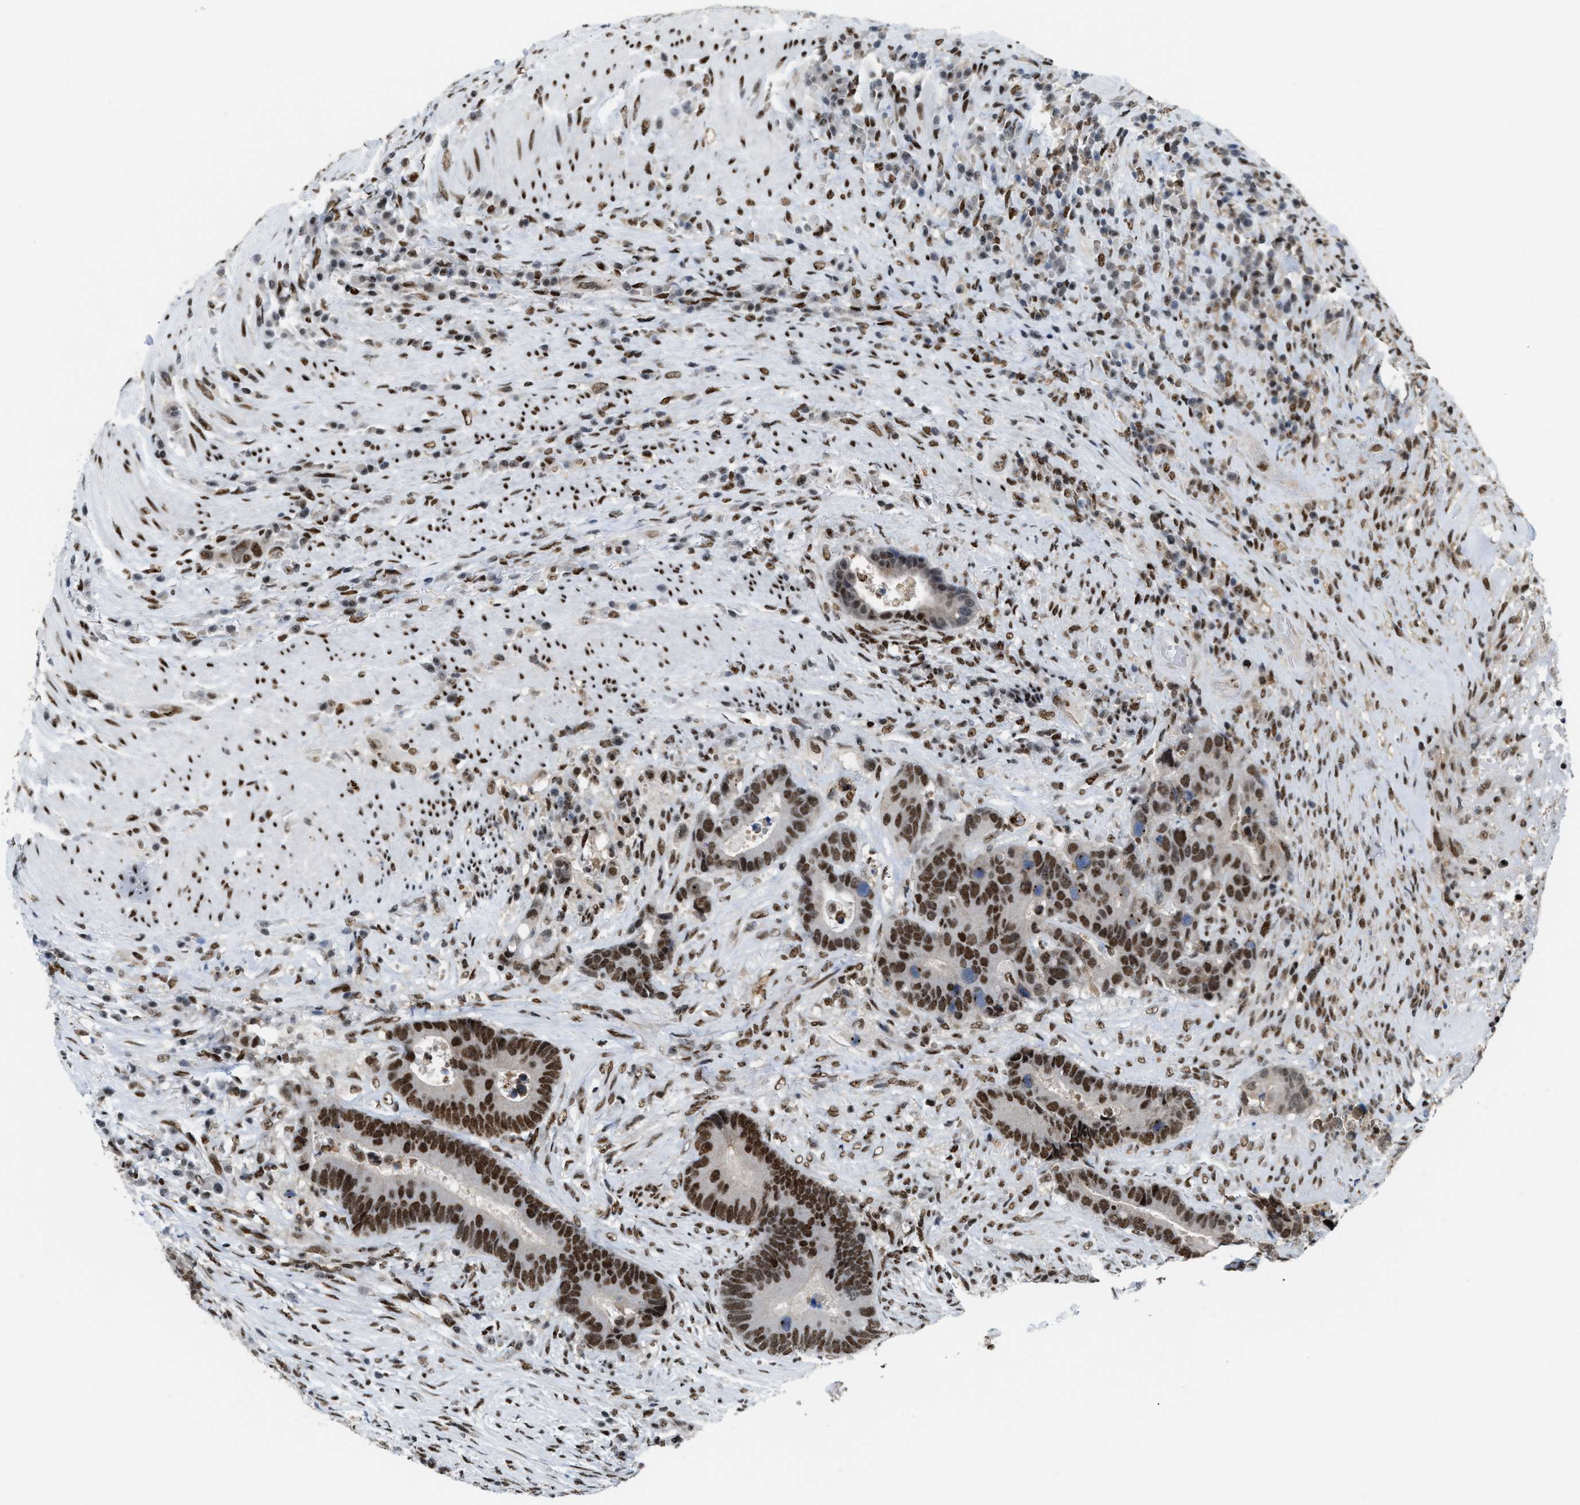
{"staining": {"intensity": "strong", "quantity": ">75%", "location": "nuclear"}, "tissue": "colorectal cancer", "cell_type": "Tumor cells", "image_type": "cancer", "snomed": [{"axis": "morphology", "description": "Adenocarcinoma, NOS"}, {"axis": "topography", "description": "Rectum"}], "caption": "An image of adenocarcinoma (colorectal) stained for a protein shows strong nuclear brown staining in tumor cells.", "gene": "NUMA1", "patient": {"sex": "female", "age": 89}}